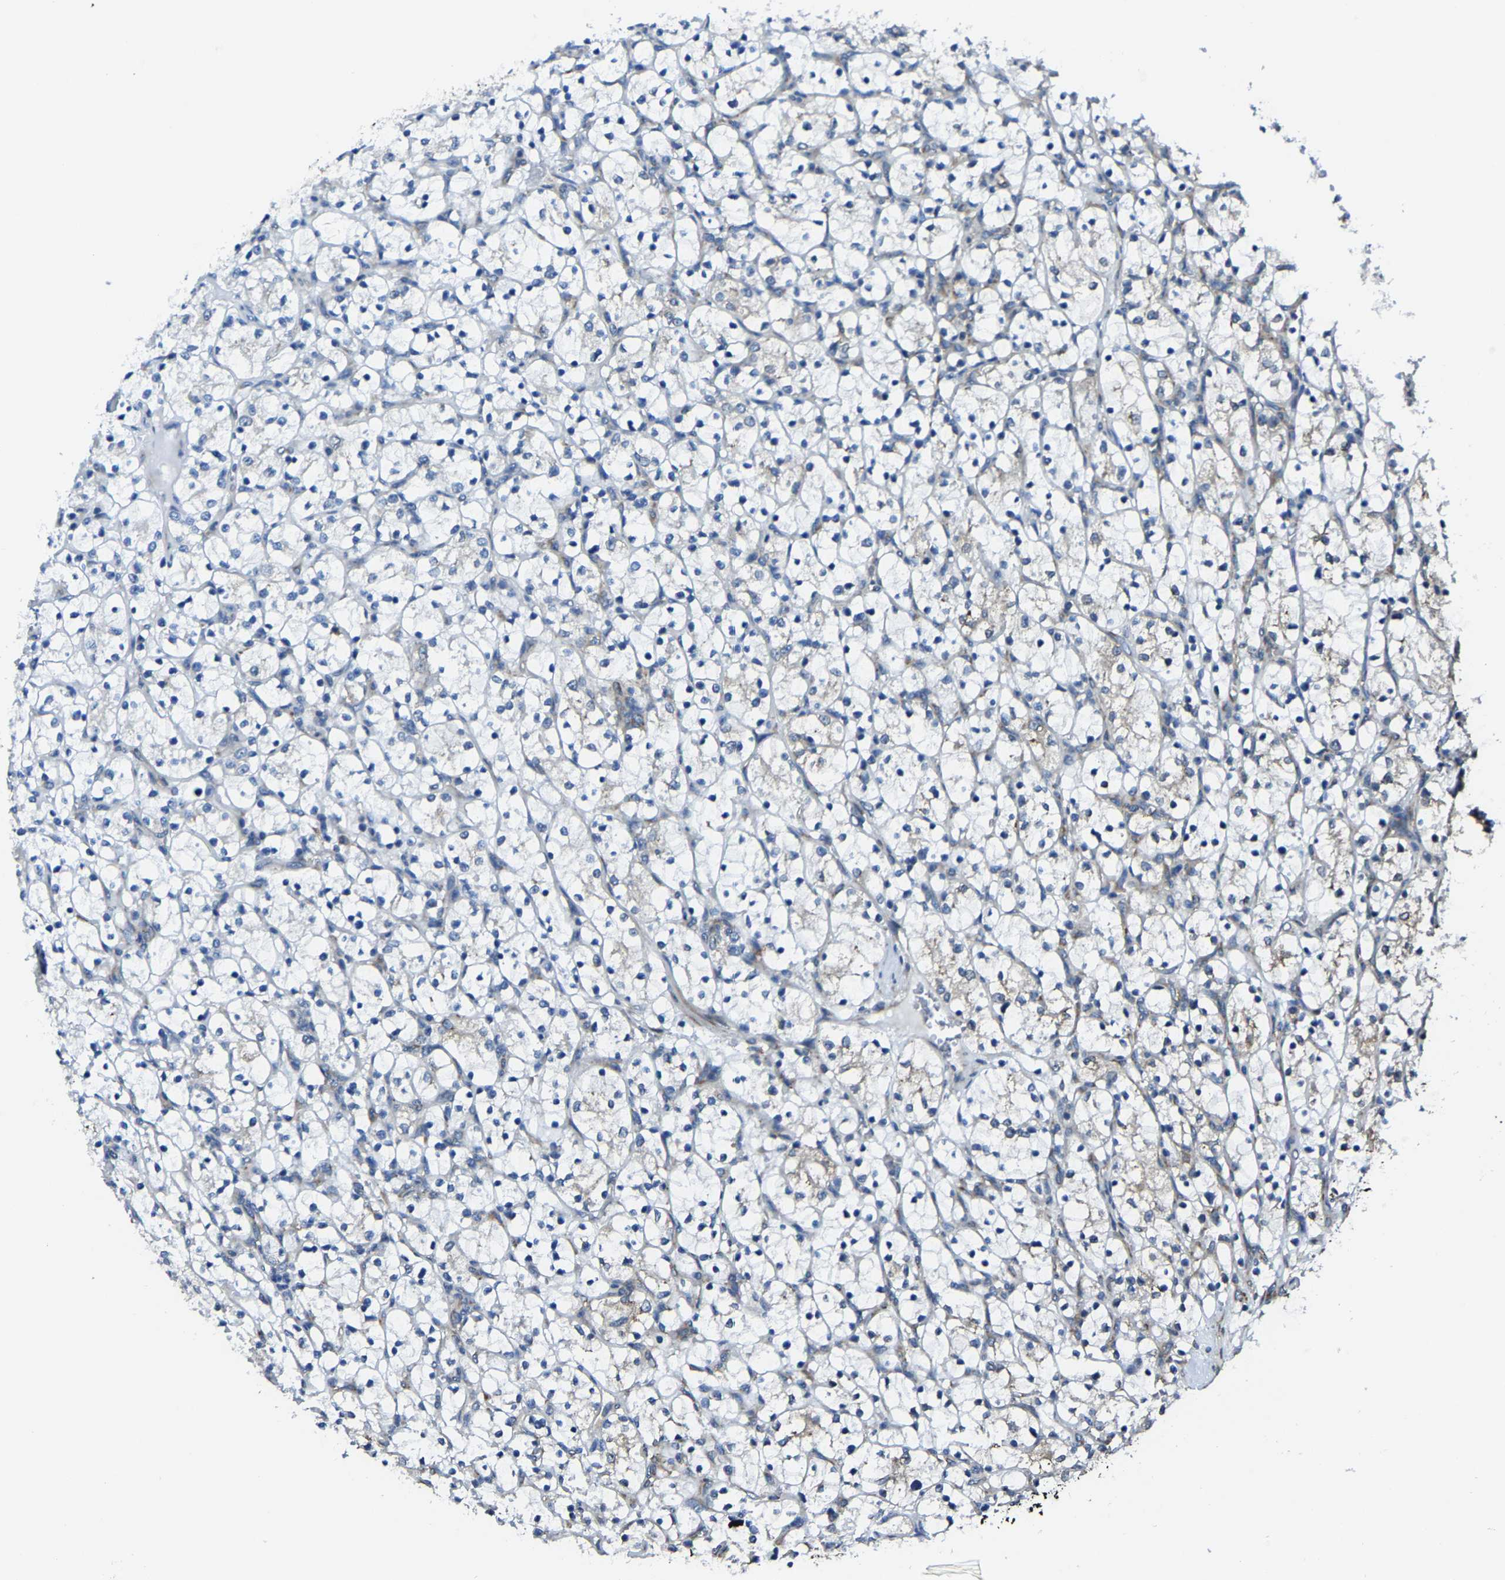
{"staining": {"intensity": "moderate", "quantity": "<25%", "location": "cytoplasmic/membranous"}, "tissue": "renal cancer", "cell_type": "Tumor cells", "image_type": "cancer", "snomed": [{"axis": "morphology", "description": "Adenocarcinoma, NOS"}, {"axis": "topography", "description": "Kidney"}], "caption": "DAB immunohistochemical staining of human renal cancer (adenocarcinoma) exhibits moderate cytoplasmic/membranous protein positivity in about <25% of tumor cells.", "gene": "G3BP2", "patient": {"sex": "female", "age": 69}}